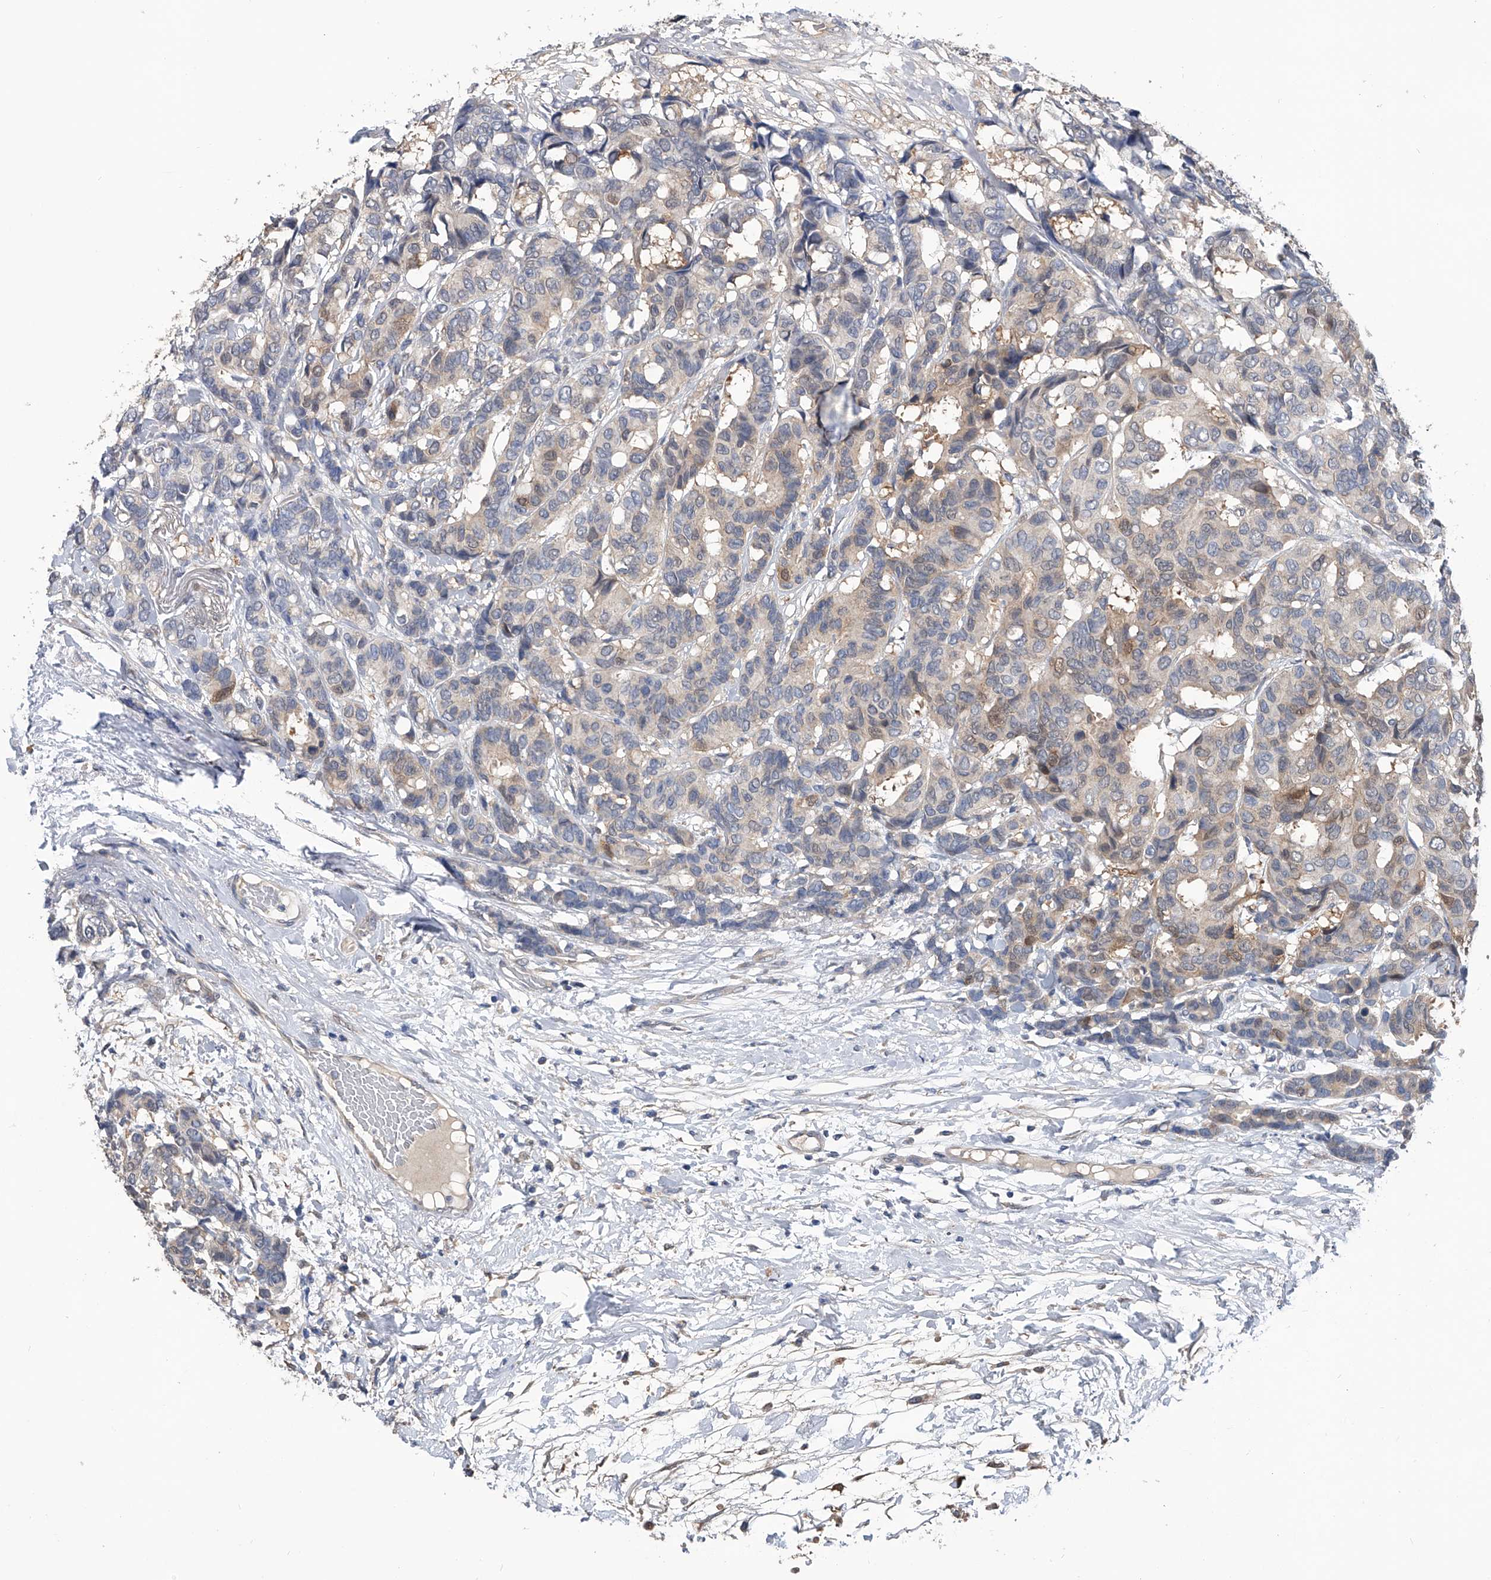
{"staining": {"intensity": "weak", "quantity": "<25%", "location": "cytoplasmic/membranous,nuclear"}, "tissue": "breast cancer", "cell_type": "Tumor cells", "image_type": "cancer", "snomed": [{"axis": "morphology", "description": "Duct carcinoma"}, {"axis": "topography", "description": "Breast"}], "caption": "This is a image of IHC staining of breast invasive ductal carcinoma, which shows no positivity in tumor cells.", "gene": "PGM3", "patient": {"sex": "female", "age": 87}}